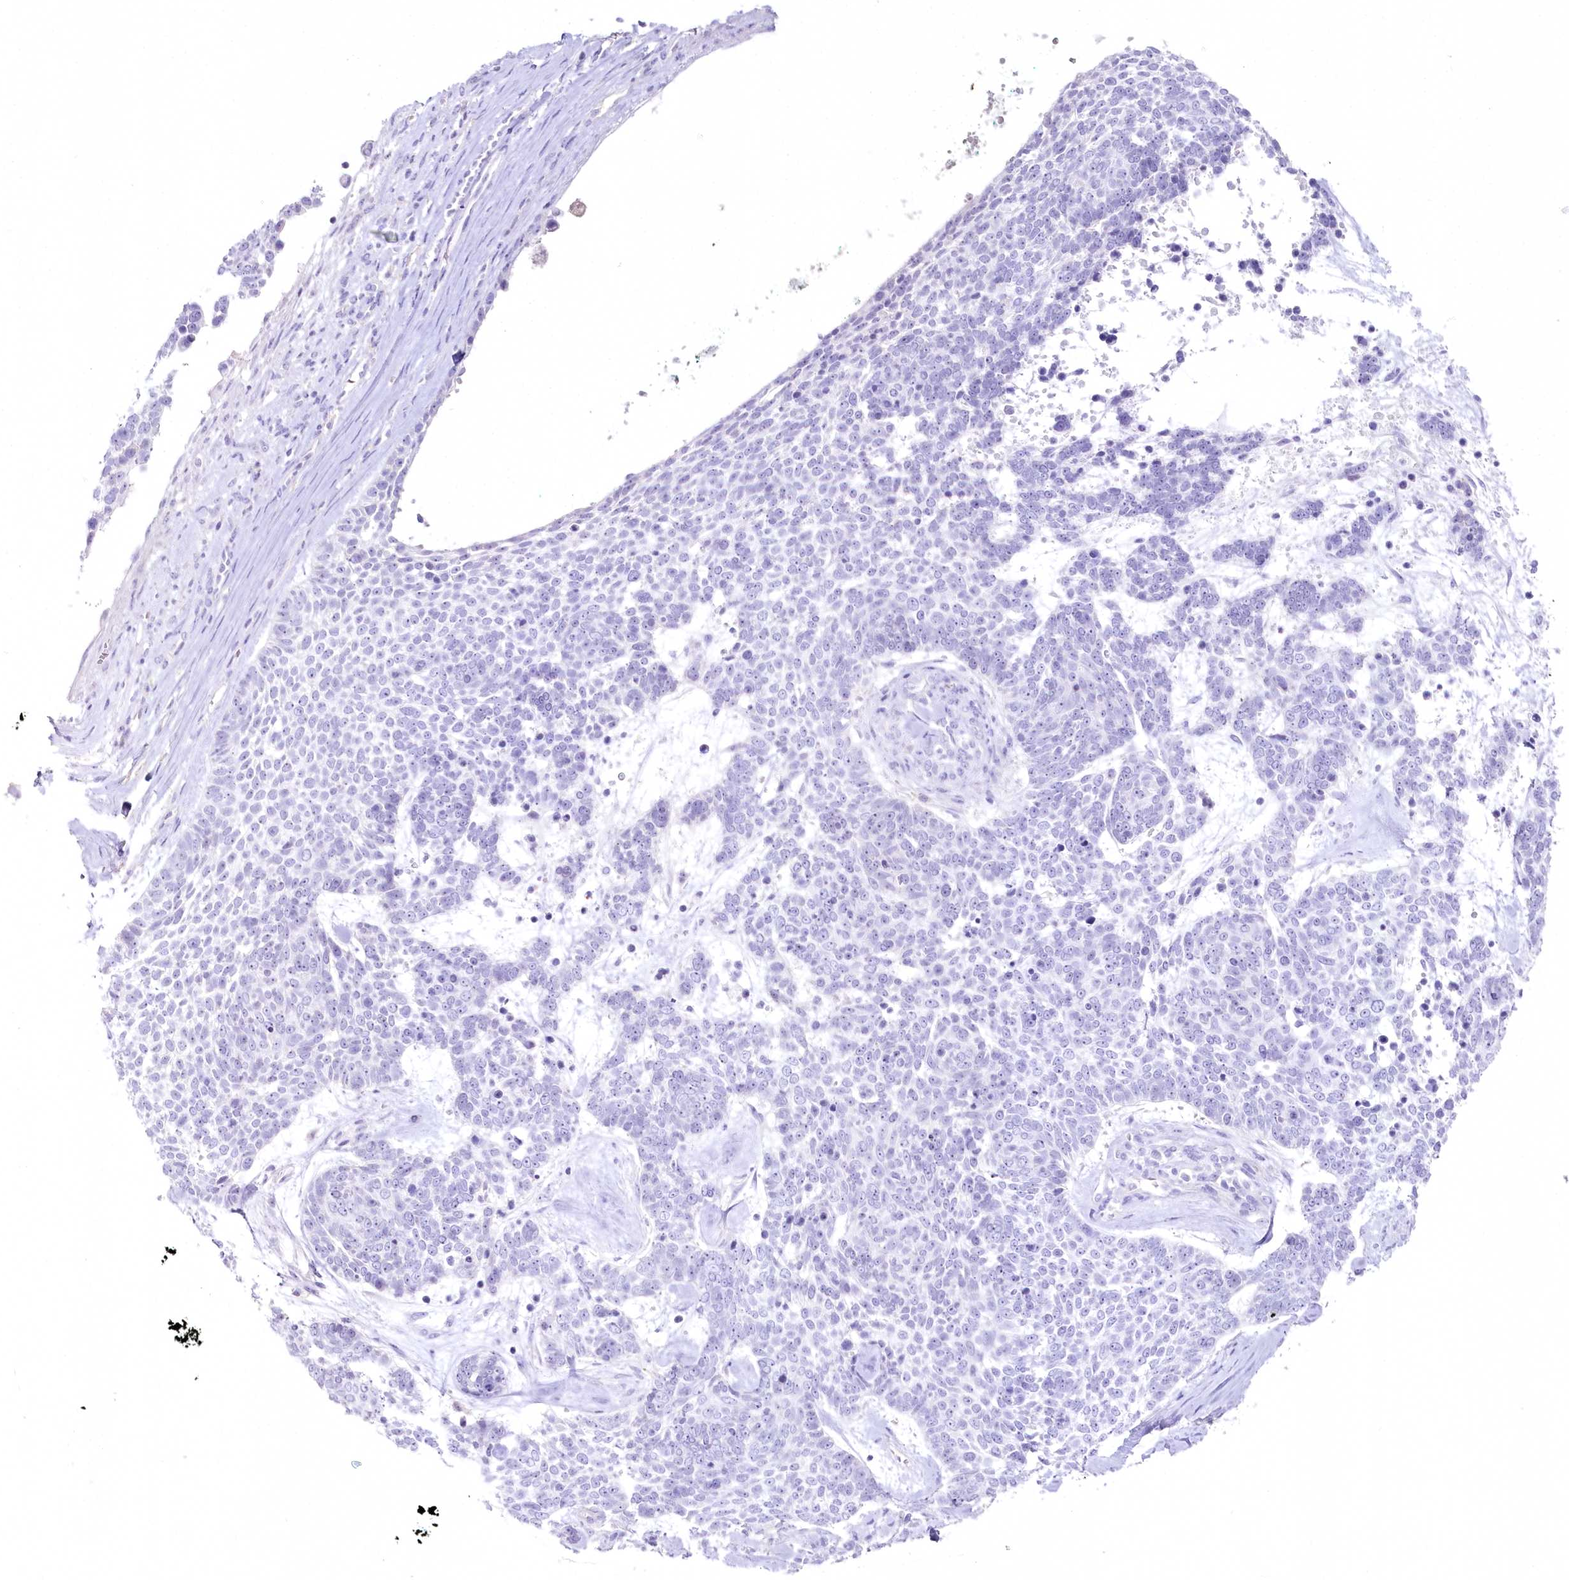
{"staining": {"intensity": "negative", "quantity": "none", "location": "none"}, "tissue": "skin cancer", "cell_type": "Tumor cells", "image_type": "cancer", "snomed": [{"axis": "morphology", "description": "Basal cell carcinoma"}, {"axis": "topography", "description": "Skin"}], "caption": "Photomicrograph shows no significant protein expression in tumor cells of skin cancer.", "gene": "MYOZ1", "patient": {"sex": "female", "age": 81}}